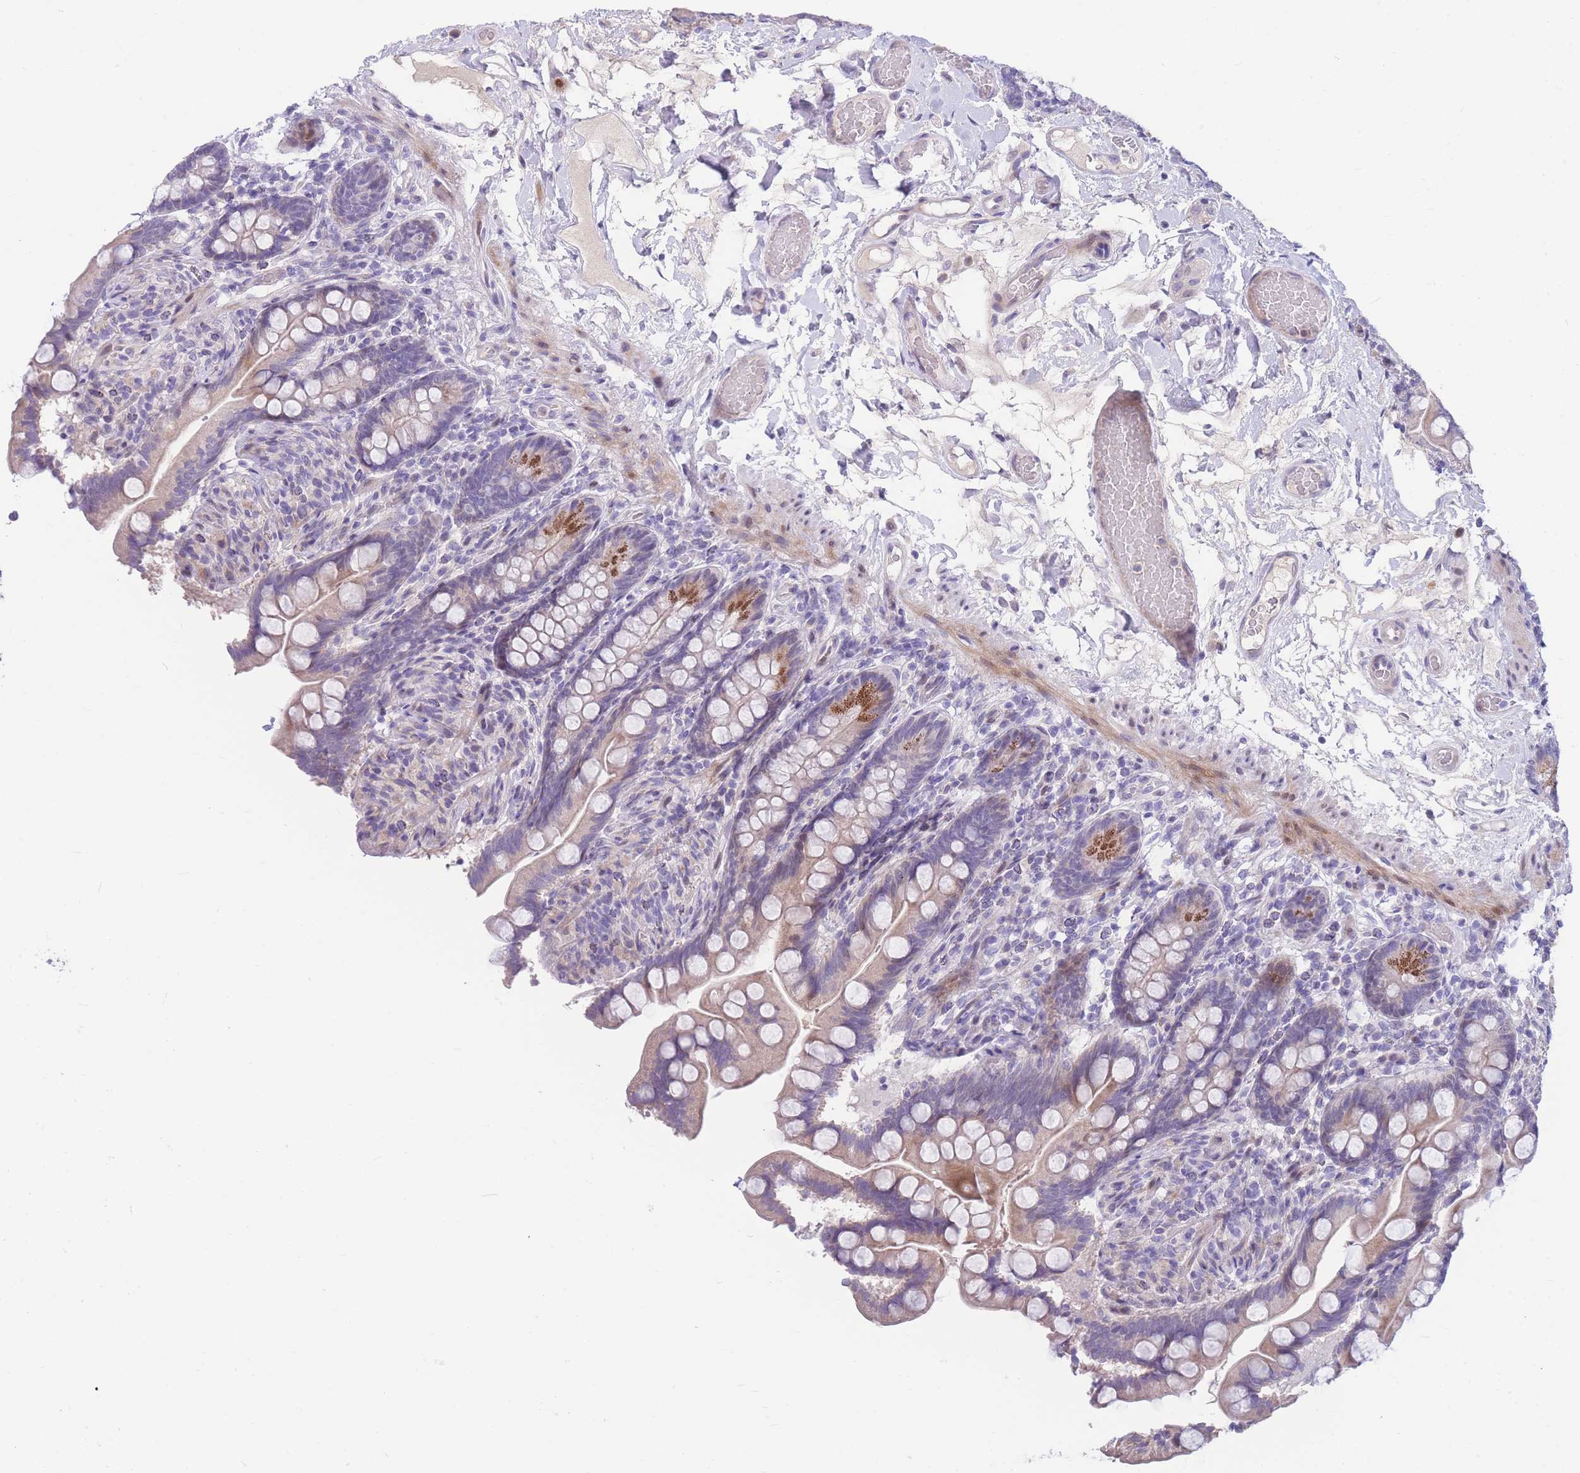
{"staining": {"intensity": "weak", "quantity": "25%-75%", "location": "cytoplasmic/membranous"}, "tissue": "small intestine", "cell_type": "Glandular cells", "image_type": "normal", "snomed": [{"axis": "morphology", "description": "Normal tissue, NOS"}, {"axis": "topography", "description": "Small intestine"}], "caption": "The immunohistochemical stain labels weak cytoplasmic/membranous expression in glandular cells of unremarkable small intestine. (IHC, brightfield microscopy, high magnification).", "gene": "SHCBP1", "patient": {"sex": "female", "age": 64}}